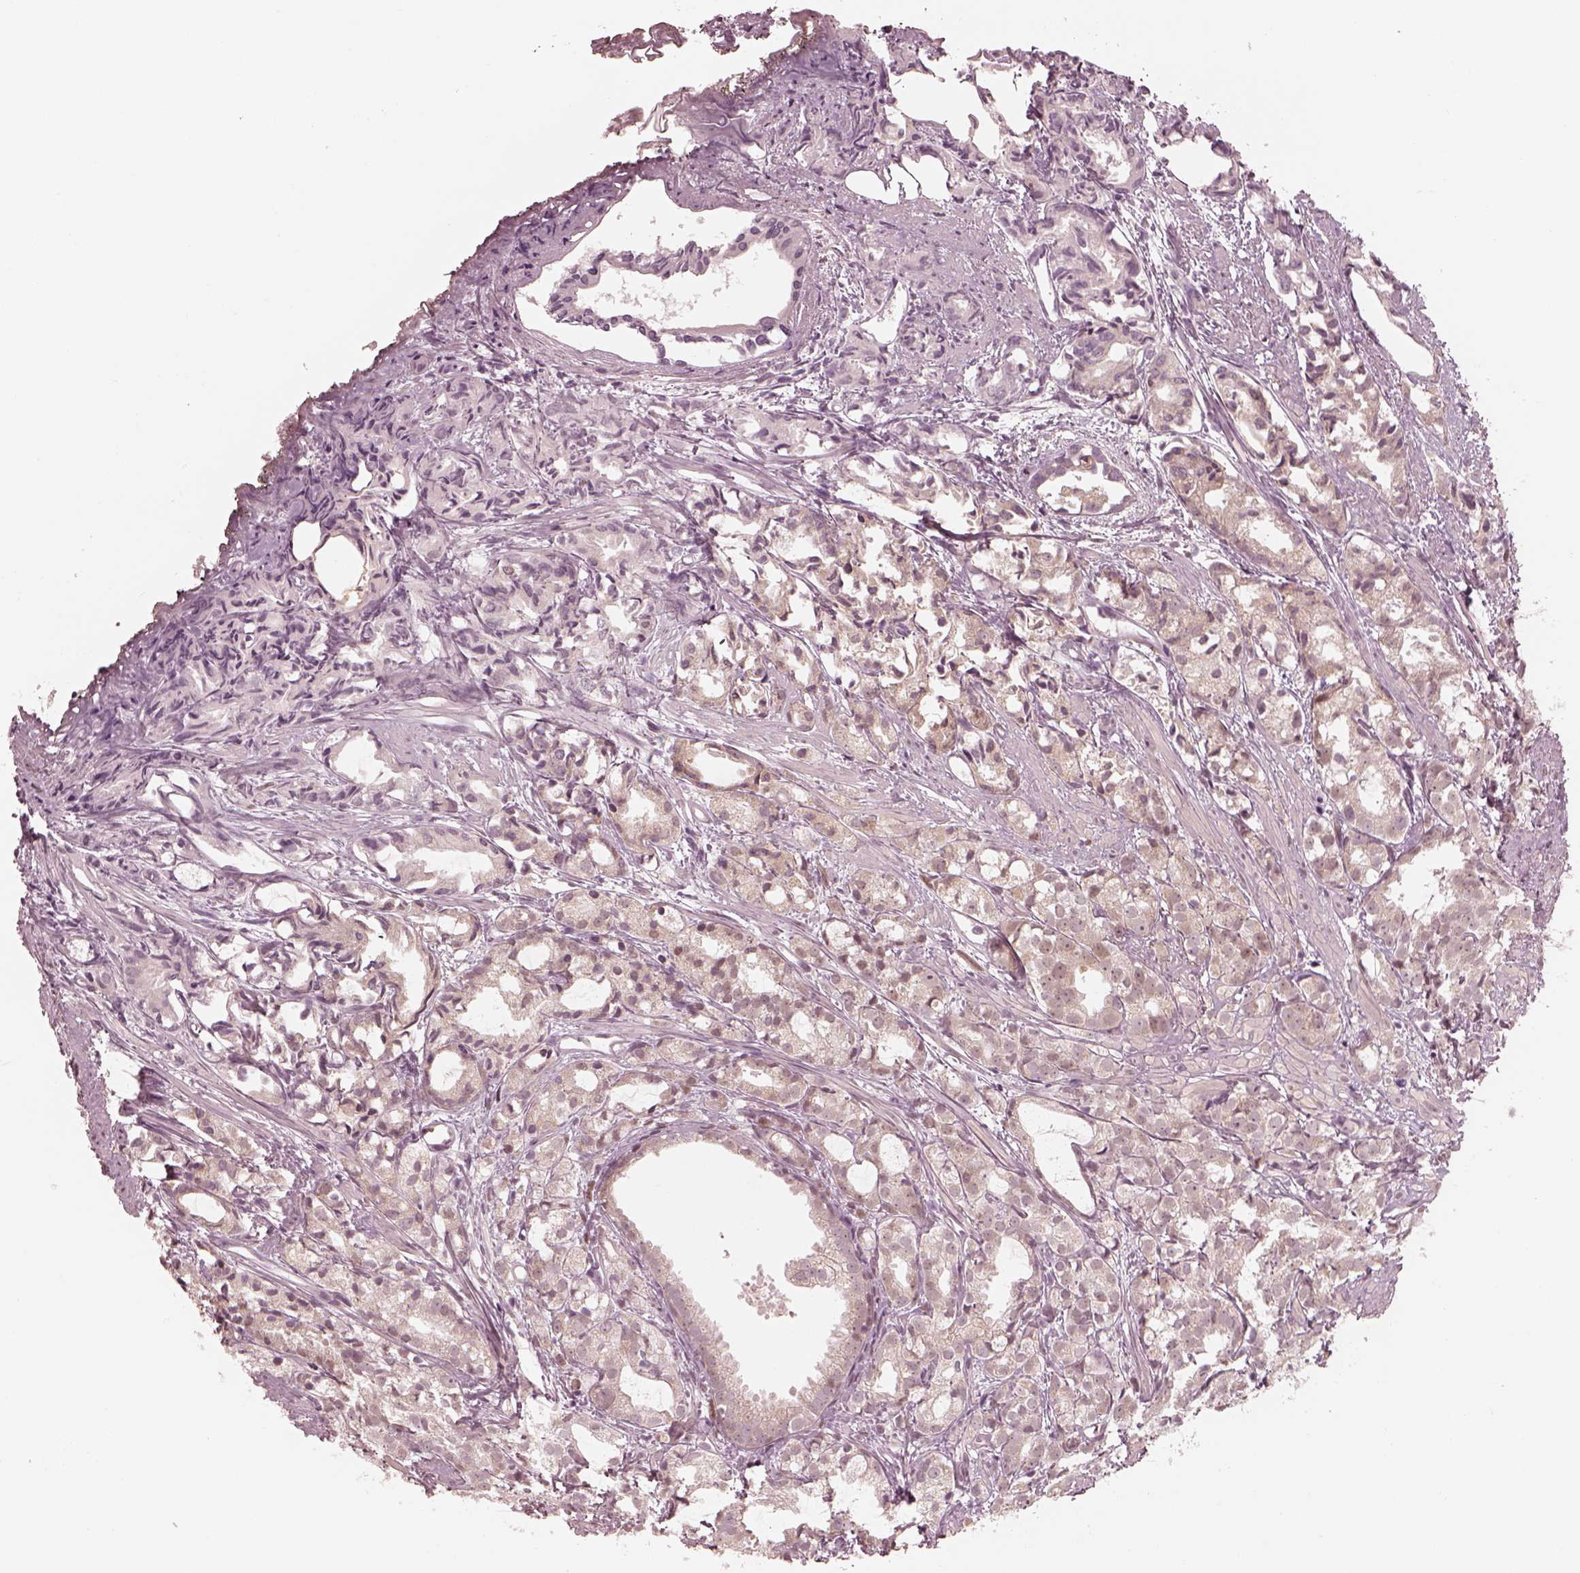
{"staining": {"intensity": "weak", "quantity": "<25%", "location": "cytoplasmic/membranous"}, "tissue": "prostate cancer", "cell_type": "Tumor cells", "image_type": "cancer", "snomed": [{"axis": "morphology", "description": "Adenocarcinoma, High grade"}, {"axis": "topography", "description": "Prostate"}], "caption": "Prostate cancer was stained to show a protein in brown. There is no significant positivity in tumor cells.", "gene": "IQCB1", "patient": {"sex": "male", "age": 79}}